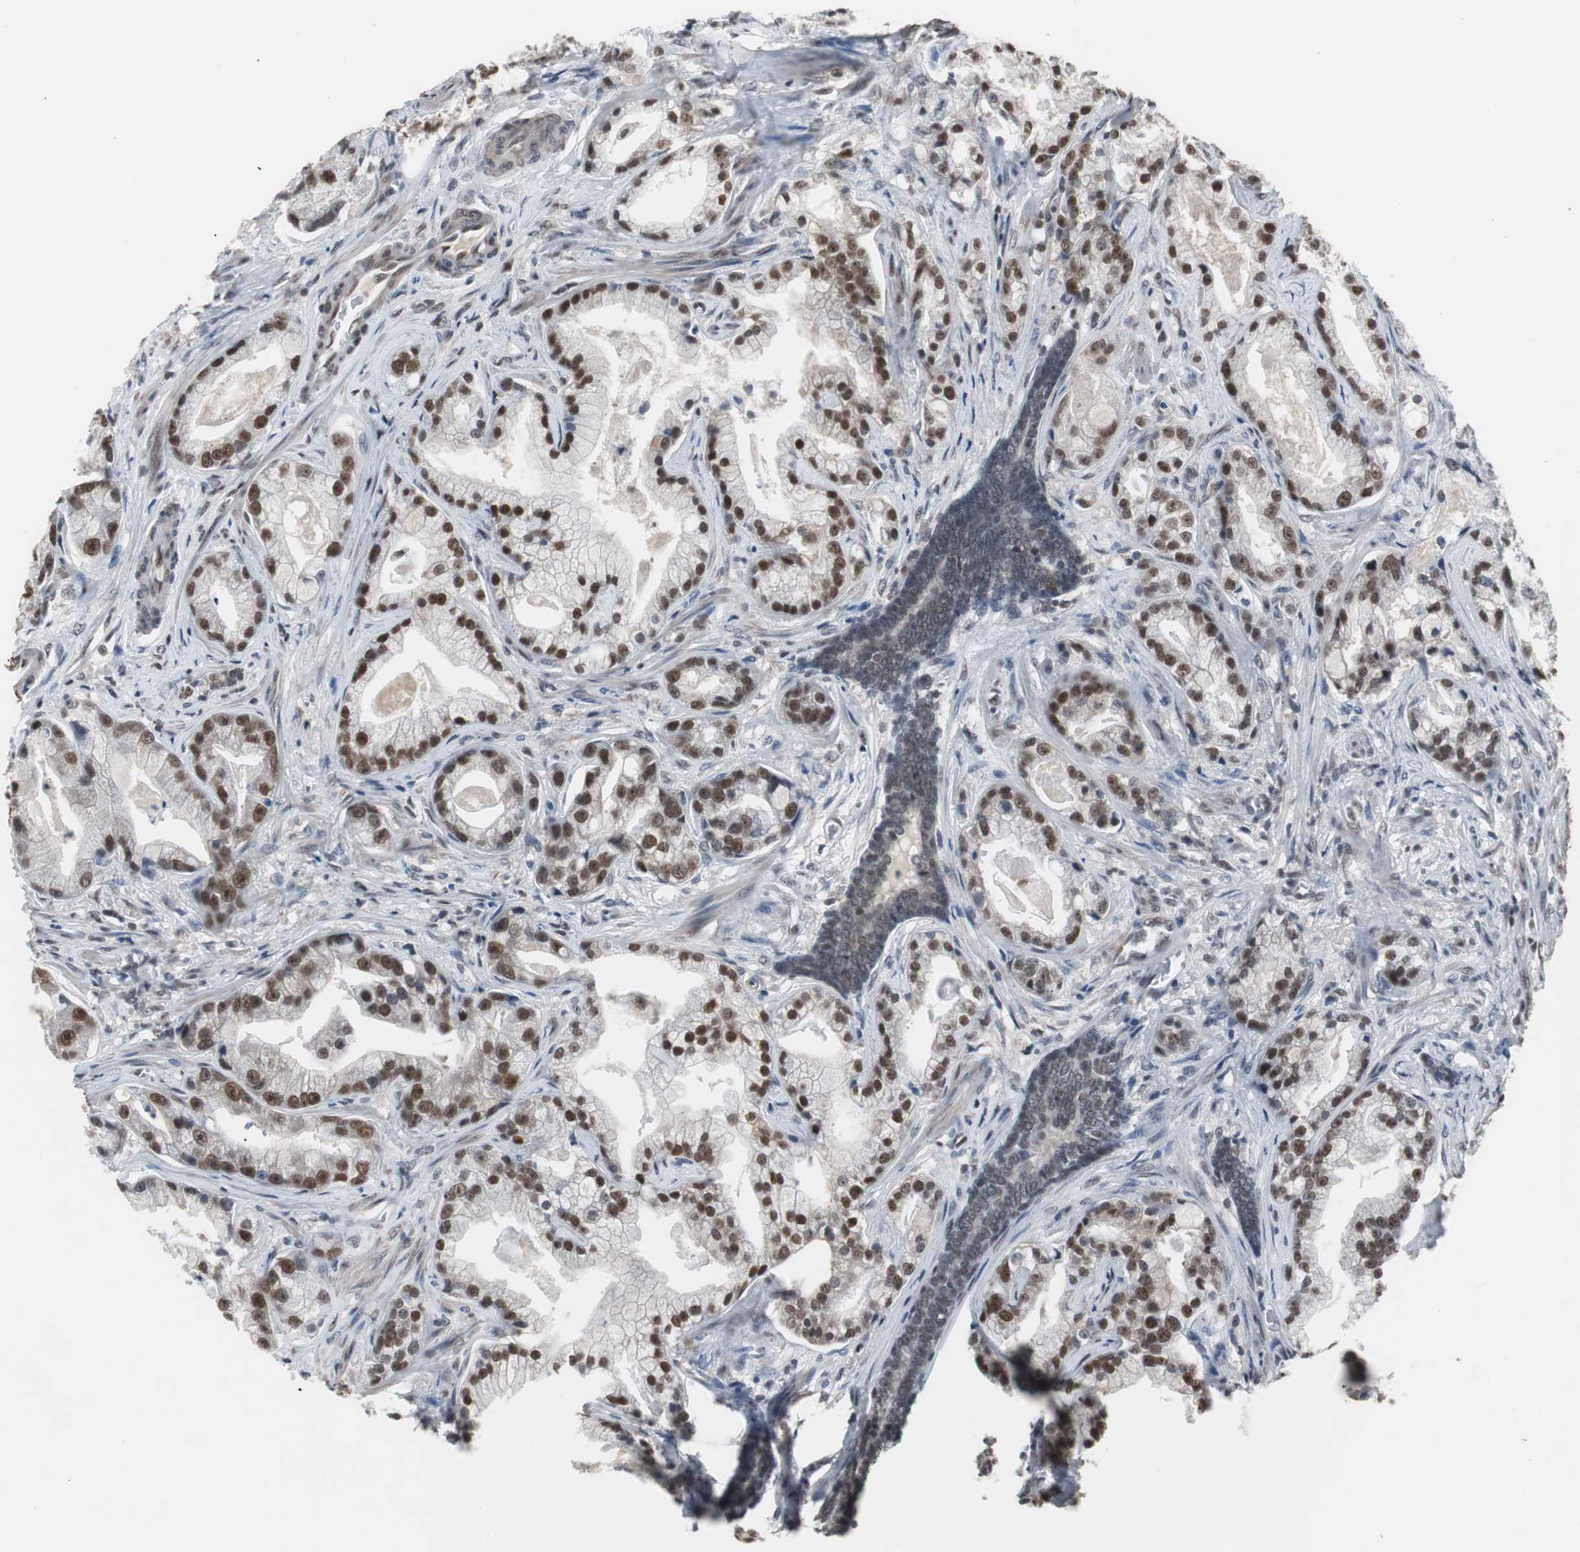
{"staining": {"intensity": "strong", "quantity": ">75%", "location": "nuclear"}, "tissue": "prostate cancer", "cell_type": "Tumor cells", "image_type": "cancer", "snomed": [{"axis": "morphology", "description": "Adenocarcinoma, Low grade"}, {"axis": "topography", "description": "Prostate"}], "caption": "There is high levels of strong nuclear expression in tumor cells of prostate cancer (adenocarcinoma (low-grade)), as demonstrated by immunohistochemical staining (brown color).", "gene": "TAF7", "patient": {"sex": "male", "age": 59}}